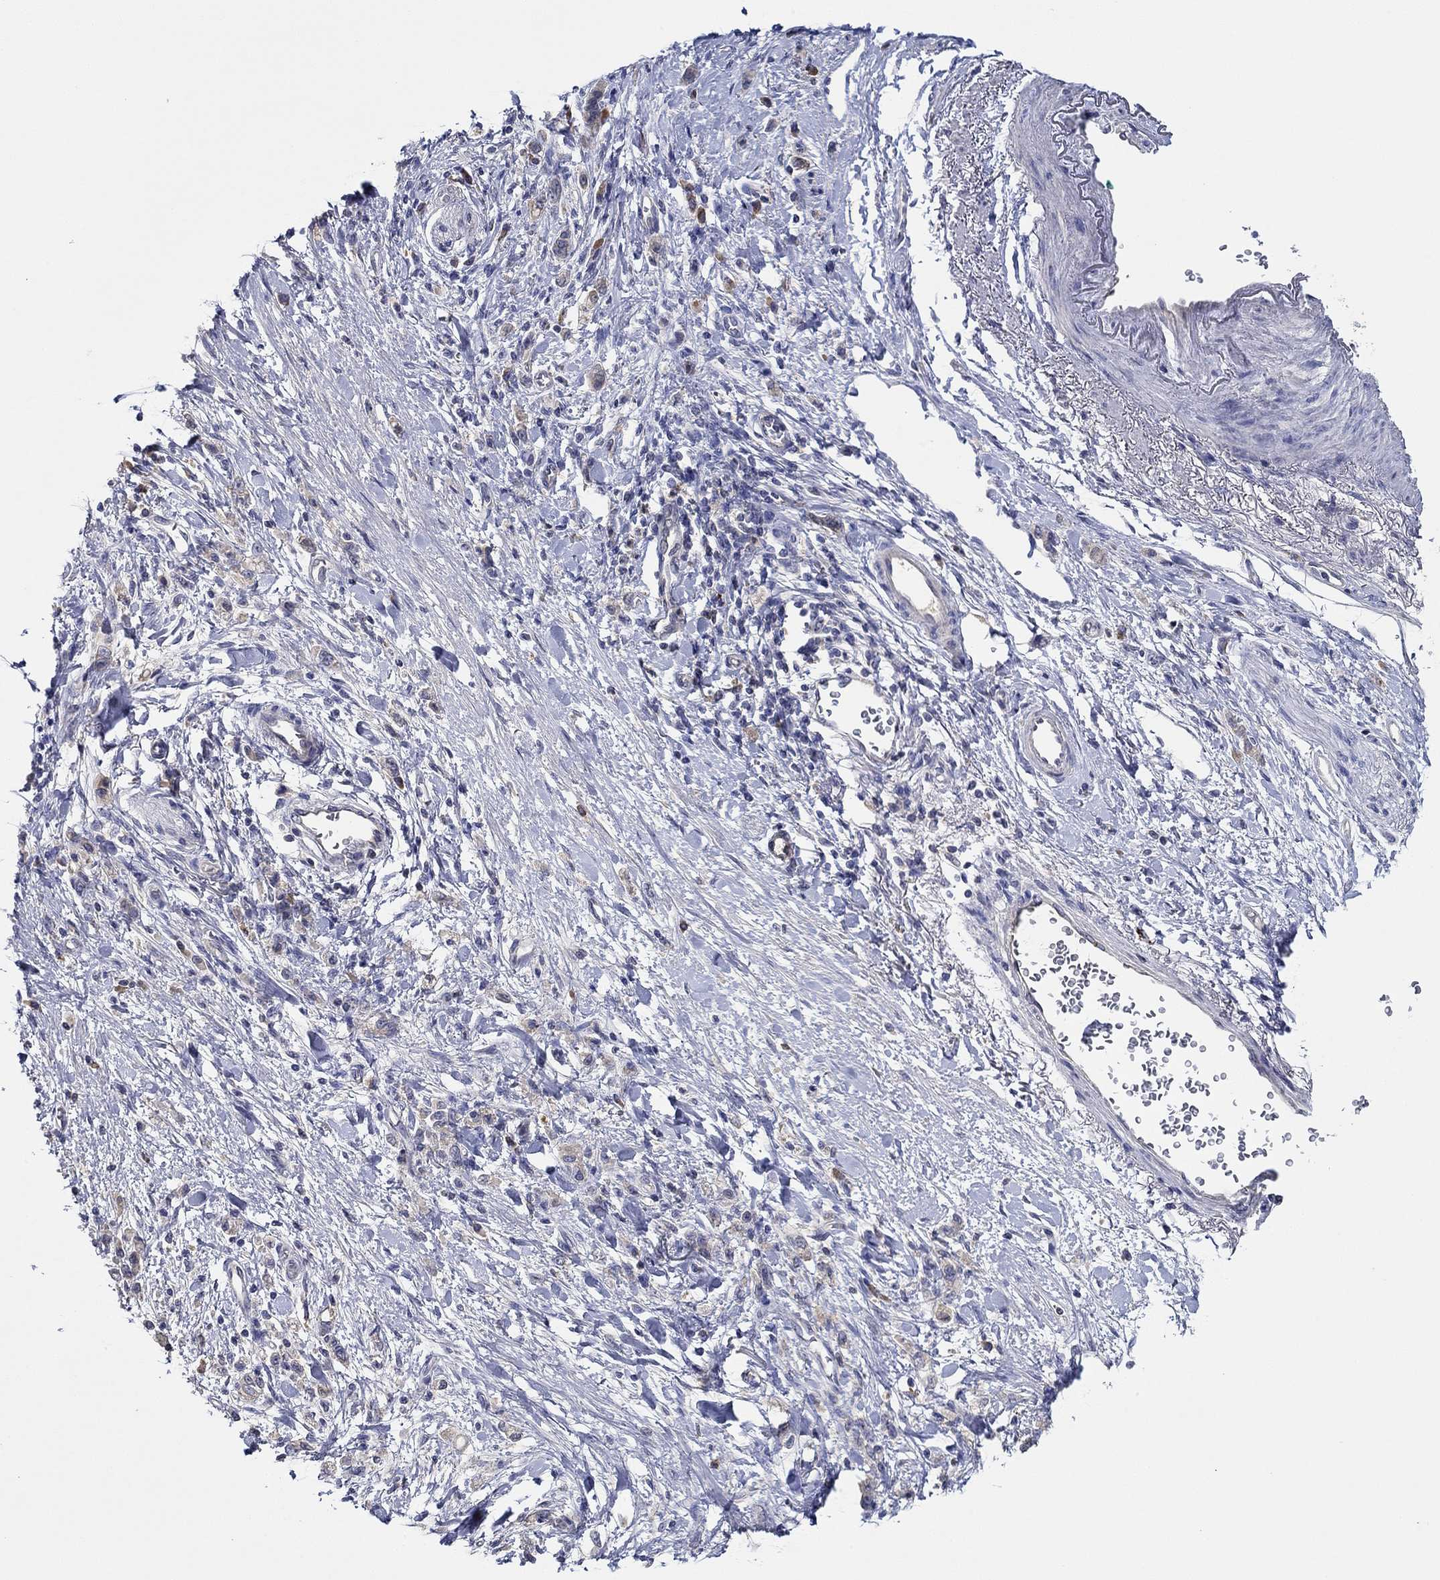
{"staining": {"intensity": "weak", "quantity": ">75%", "location": "cytoplasmic/membranous"}, "tissue": "stomach cancer", "cell_type": "Tumor cells", "image_type": "cancer", "snomed": [{"axis": "morphology", "description": "Adenocarcinoma, NOS"}, {"axis": "topography", "description": "Stomach"}], "caption": "Immunohistochemistry (IHC) (DAB) staining of human stomach cancer displays weak cytoplasmic/membranous protein positivity in about >75% of tumor cells. The staining was performed using DAB to visualize the protein expression in brown, while the nuclei were stained in blue with hematoxylin (Magnification: 20x).", "gene": "CHIT1", "patient": {"sex": "male", "age": 77}}